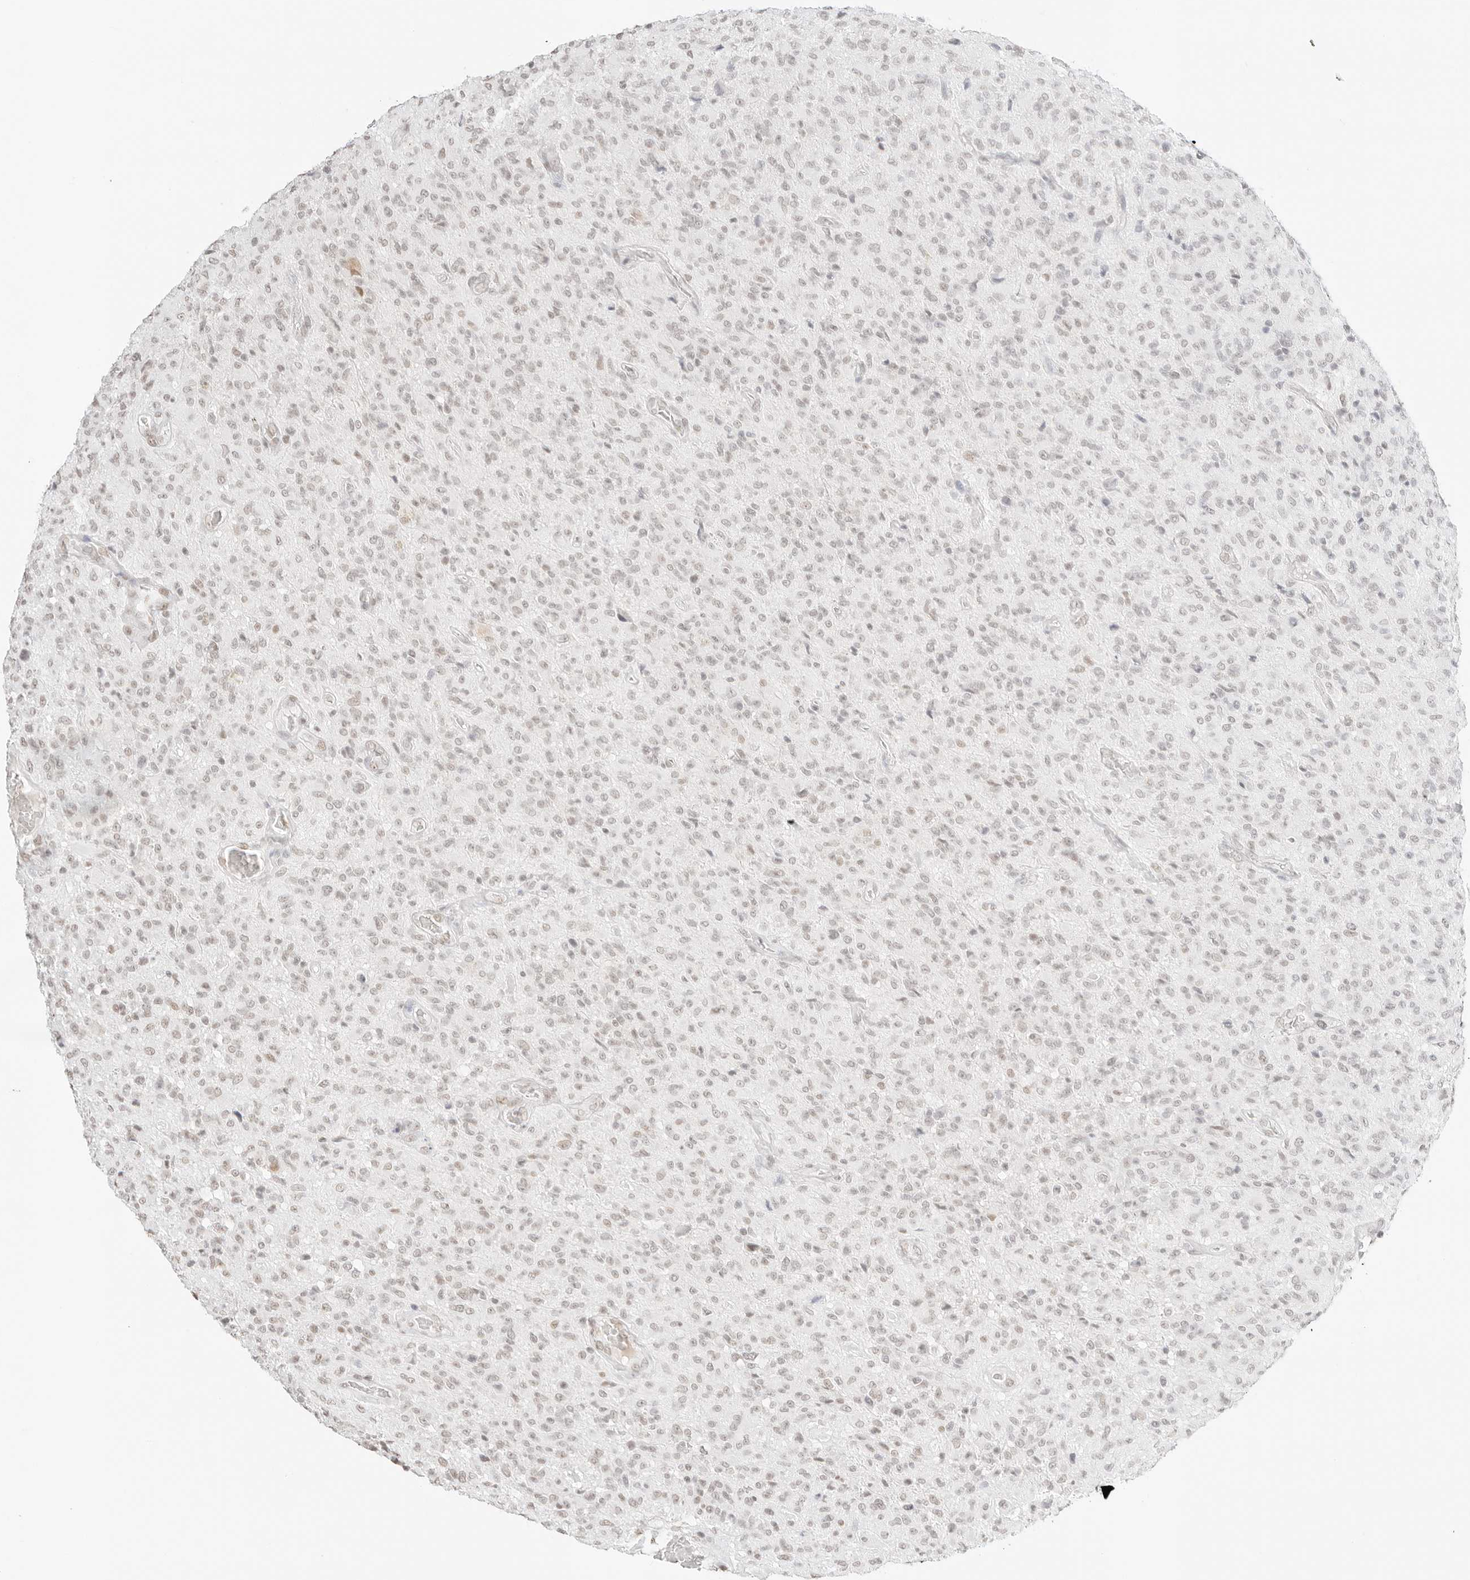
{"staining": {"intensity": "weak", "quantity": "<25%", "location": "nuclear"}, "tissue": "glioma", "cell_type": "Tumor cells", "image_type": "cancer", "snomed": [{"axis": "morphology", "description": "Glioma, malignant, High grade"}, {"axis": "topography", "description": "Brain"}], "caption": "Immunohistochemical staining of malignant high-grade glioma displays no significant expression in tumor cells. The staining was performed using DAB (3,3'-diaminobenzidine) to visualize the protein expression in brown, while the nuclei were stained in blue with hematoxylin (Magnification: 20x).", "gene": "FBLN5", "patient": {"sex": "female", "age": 57}}